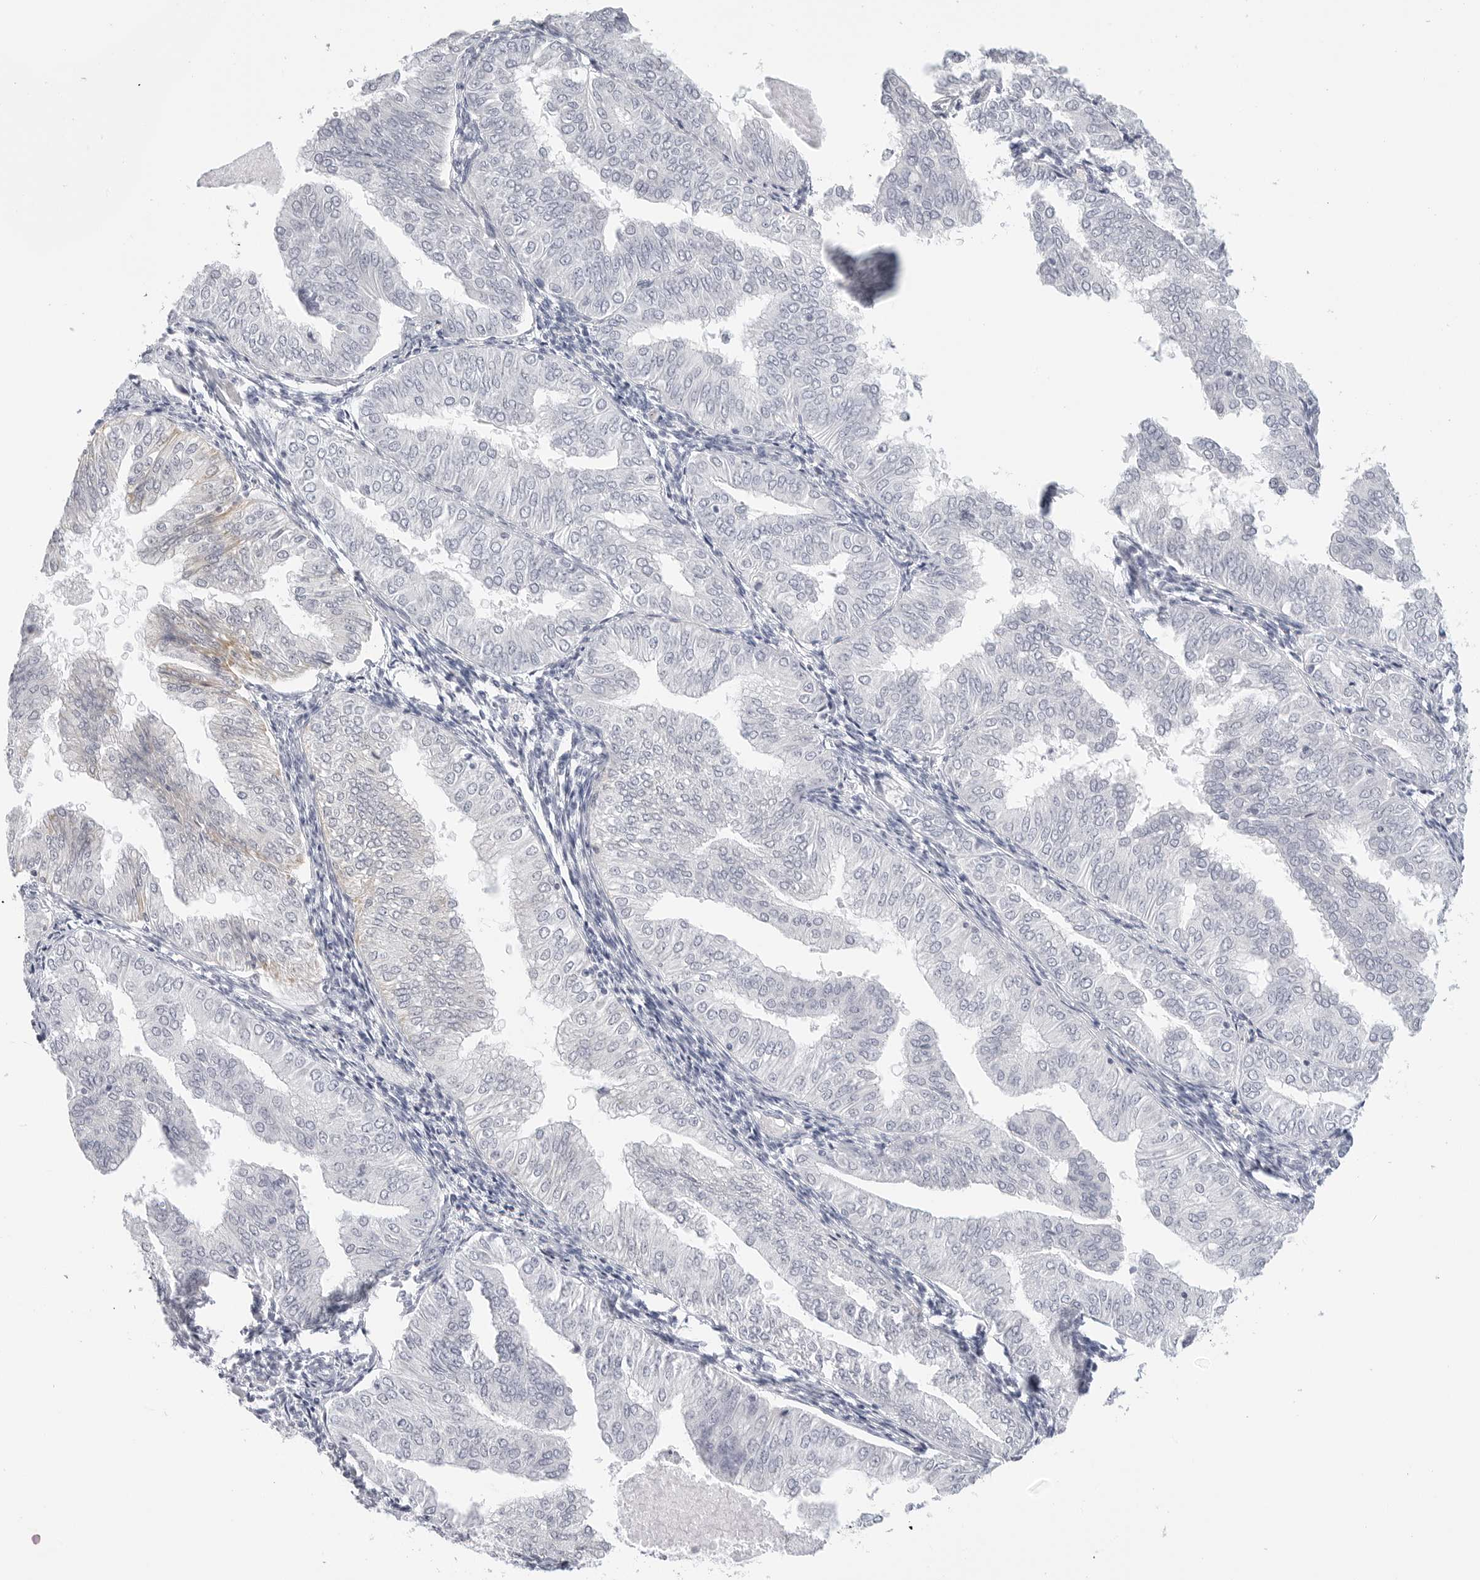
{"staining": {"intensity": "negative", "quantity": "none", "location": "none"}, "tissue": "endometrial cancer", "cell_type": "Tumor cells", "image_type": "cancer", "snomed": [{"axis": "morphology", "description": "Normal tissue, NOS"}, {"axis": "morphology", "description": "Adenocarcinoma, NOS"}, {"axis": "topography", "description": "Endometrium"}], "caption": "Immunohistochemical staining of endometrial cancer reveals no significant staining in tumor cells.", "gene": "HMGCS2", "patient": {"sex": "female", "age": 53}}